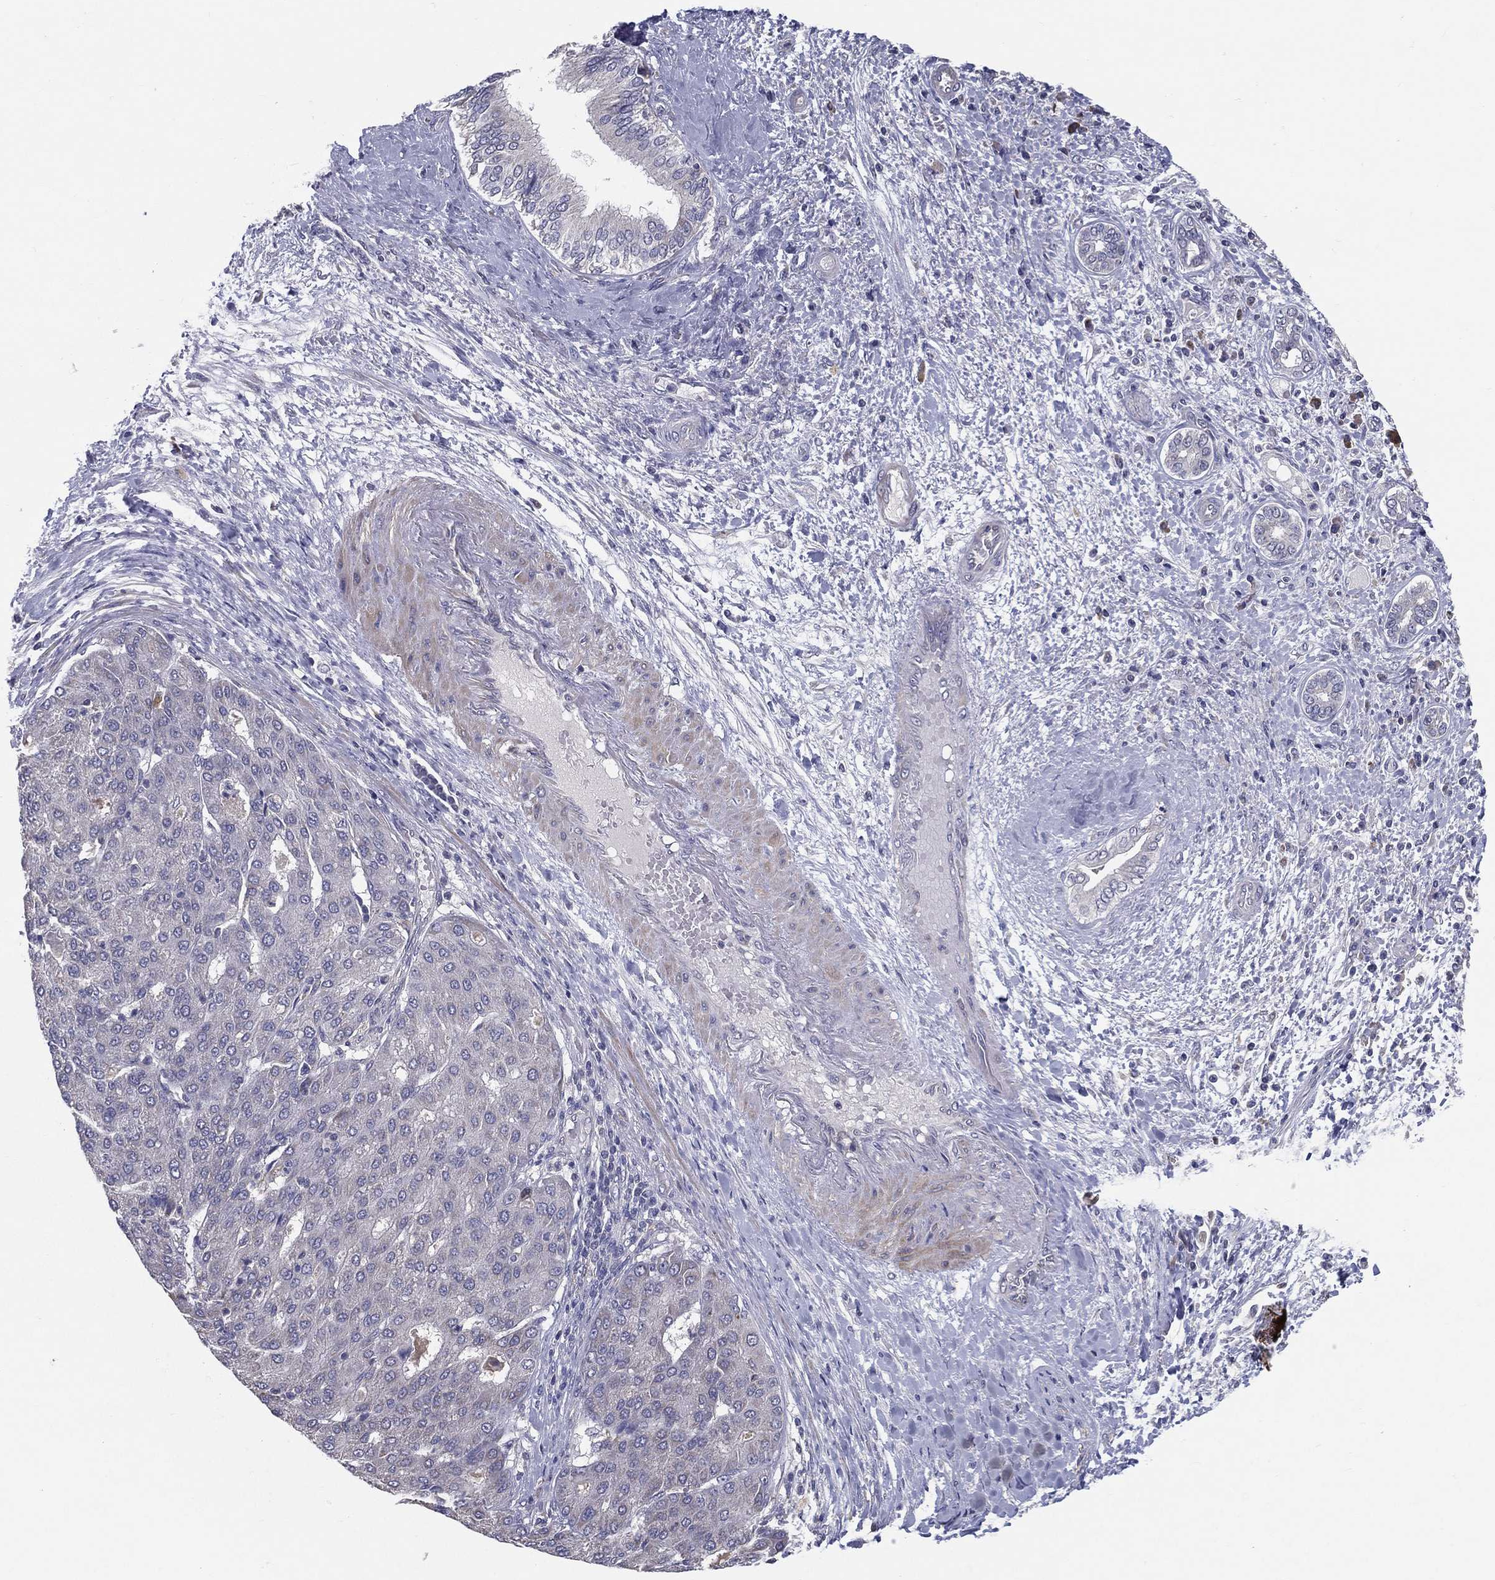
{"staining": {"intensity": "negative", "quantity": "none", "location": "none"}, "tissue": "liver cancer", "cell_type": "Tumor cells", "image_type": "cancer", "snomed": [{"axis": "morphology", "description": "Carcinoma, Hepatocellular, NOS"}, {"axis": "topography", "description": "Liver"}], "caption": "Immunohistochemistry (IHC) of hepatocellular carcinoma (liver) shows no expression in tumor cells.", "gene": "PCSK1", "patient": {"sex": "male", "age": 65}}